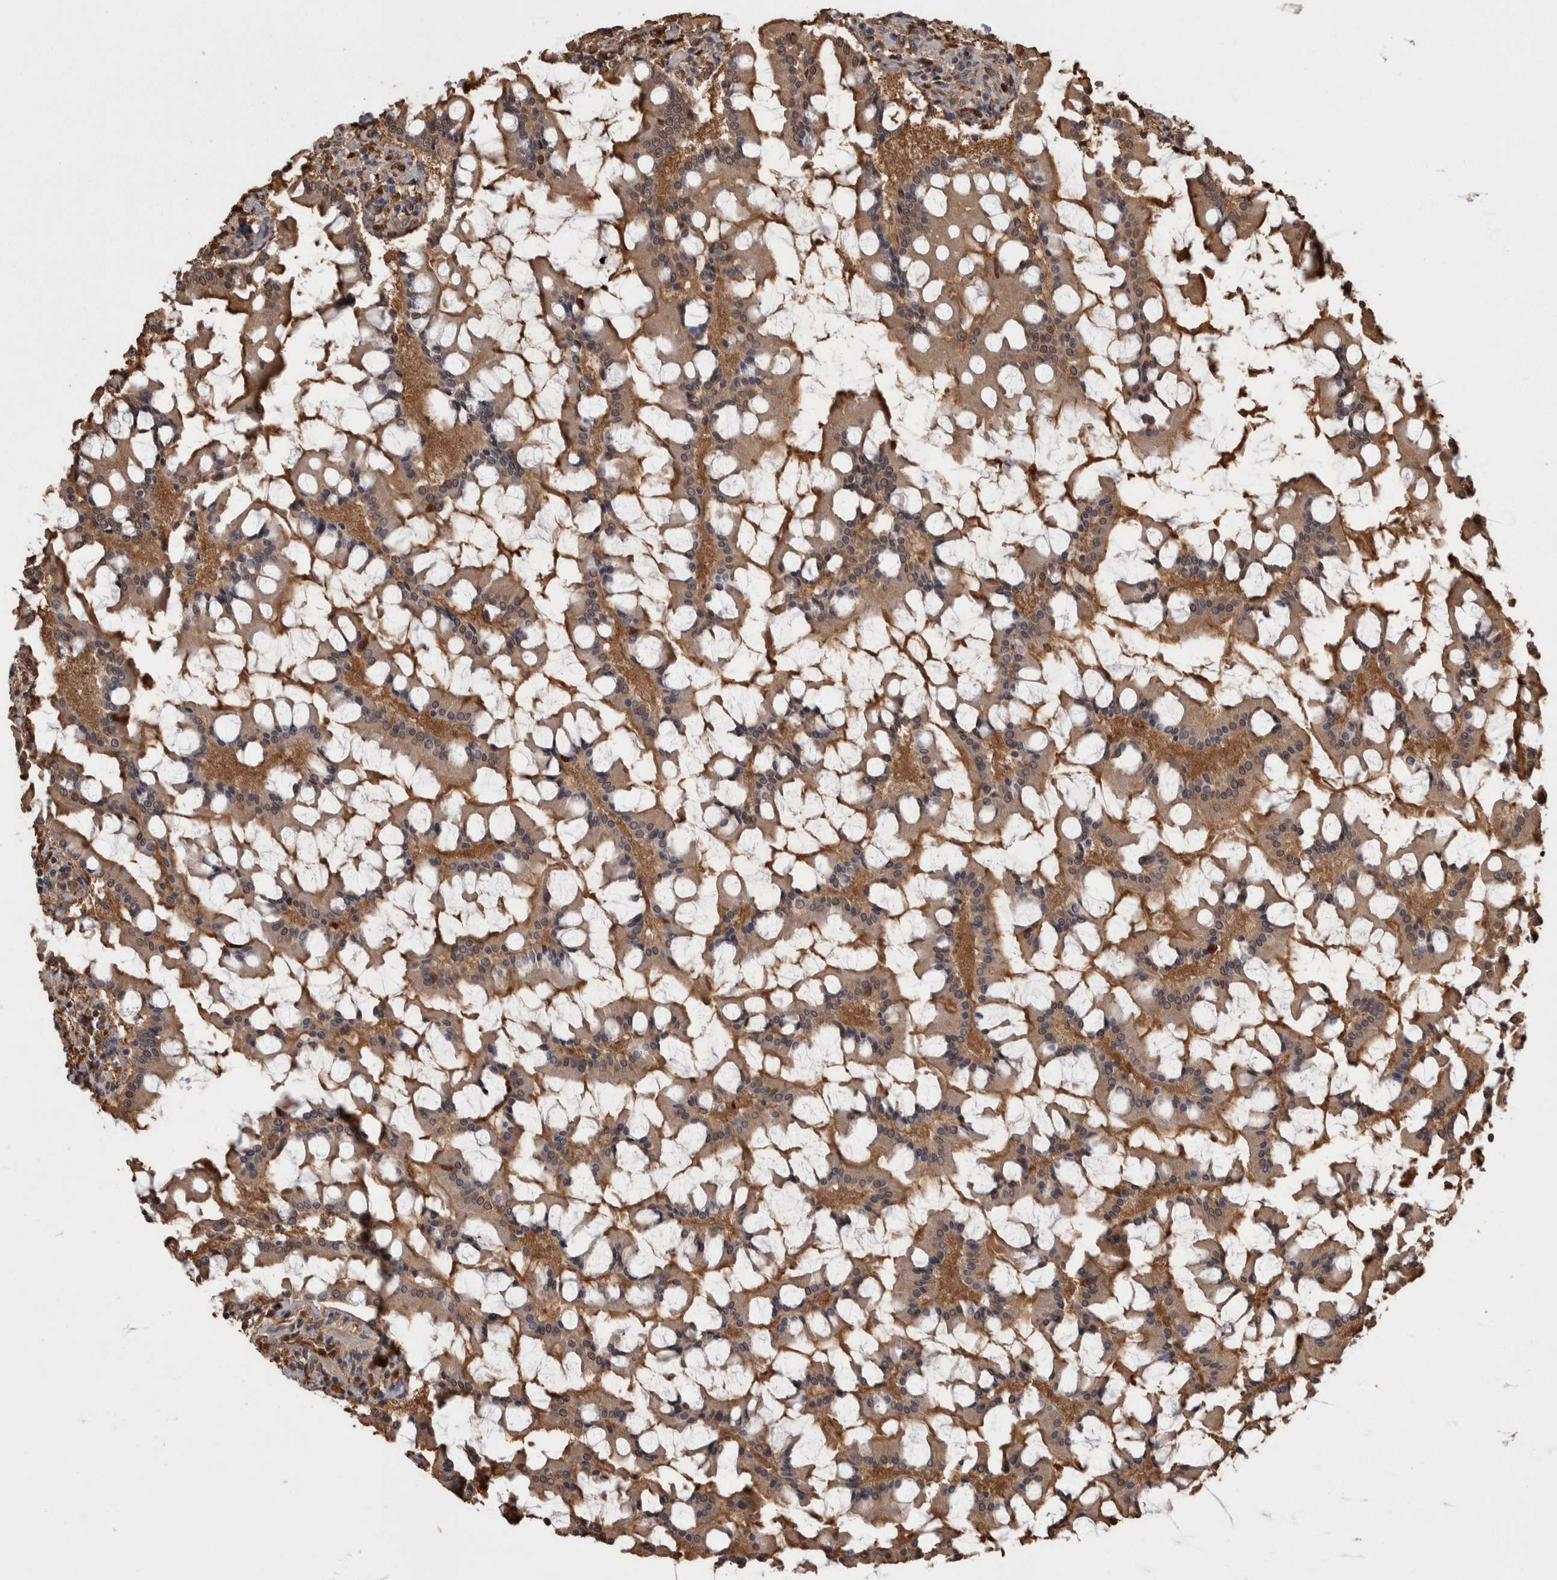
{"staining": {"intensity": "strong", "quantity": ">75%", "location": "cytoplasmic/membranous,nuclear"}, "tissue": "small intestine", "cell_type": "Glandular cells", "image_type": "normal", "snomed": [{"axis": "morphology", "description": "Normal tissue, NOS"}, {"axis": "topography", "description": "Small intestine"}], "caption": "Immunohistochemistry micrograph of normal small intestine: human small intestine stained using immunohistochemistry displays high levels of strong protein expression localized specifically in the cytoplasmic/membranous,nuclear of glandular cells, appearing as a cytoplasmic/membranous,nuclear brown color.", "gene": "LXN", "patient": {"sex": "male", "age": 41}}